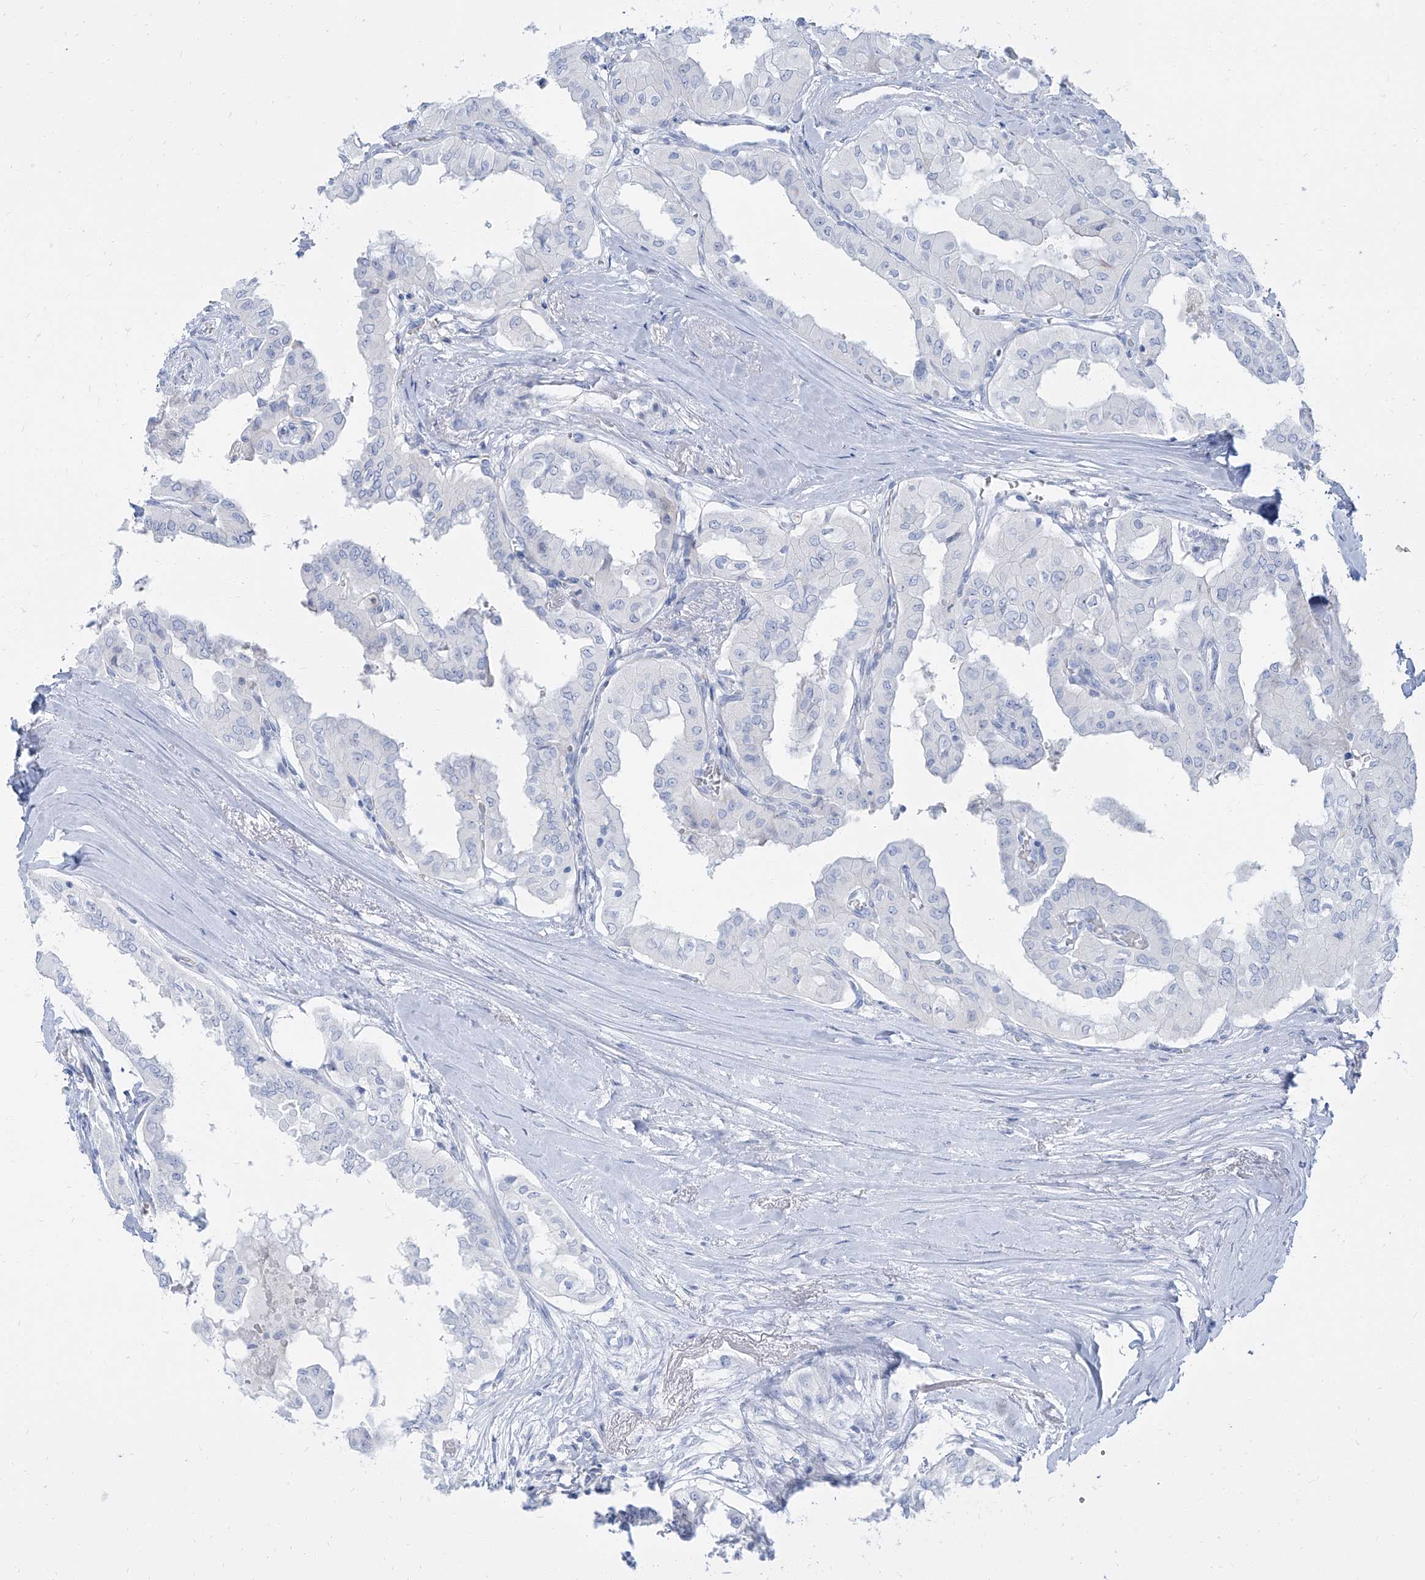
{"staining": {"intensity": "negative", "quantity": "none", "location": "none"}, "tissue": "thyroid cancer", "cell_type": "Tumor cells", "image_type": "cancer", "snomed": [{"axis": "morphology", "description": "Papillary adenocarcinoma, NOS"}, {"axis": "topography", "description": "Thyroid gland"}], "caption": "DAB immunohistochemical staining of human thyroid cancer (papillary adenocarcinoma) reveals no significant staining in tumor cells.", "gene": "TXLNB", "patient": {"sex": "female", "age": 59}}